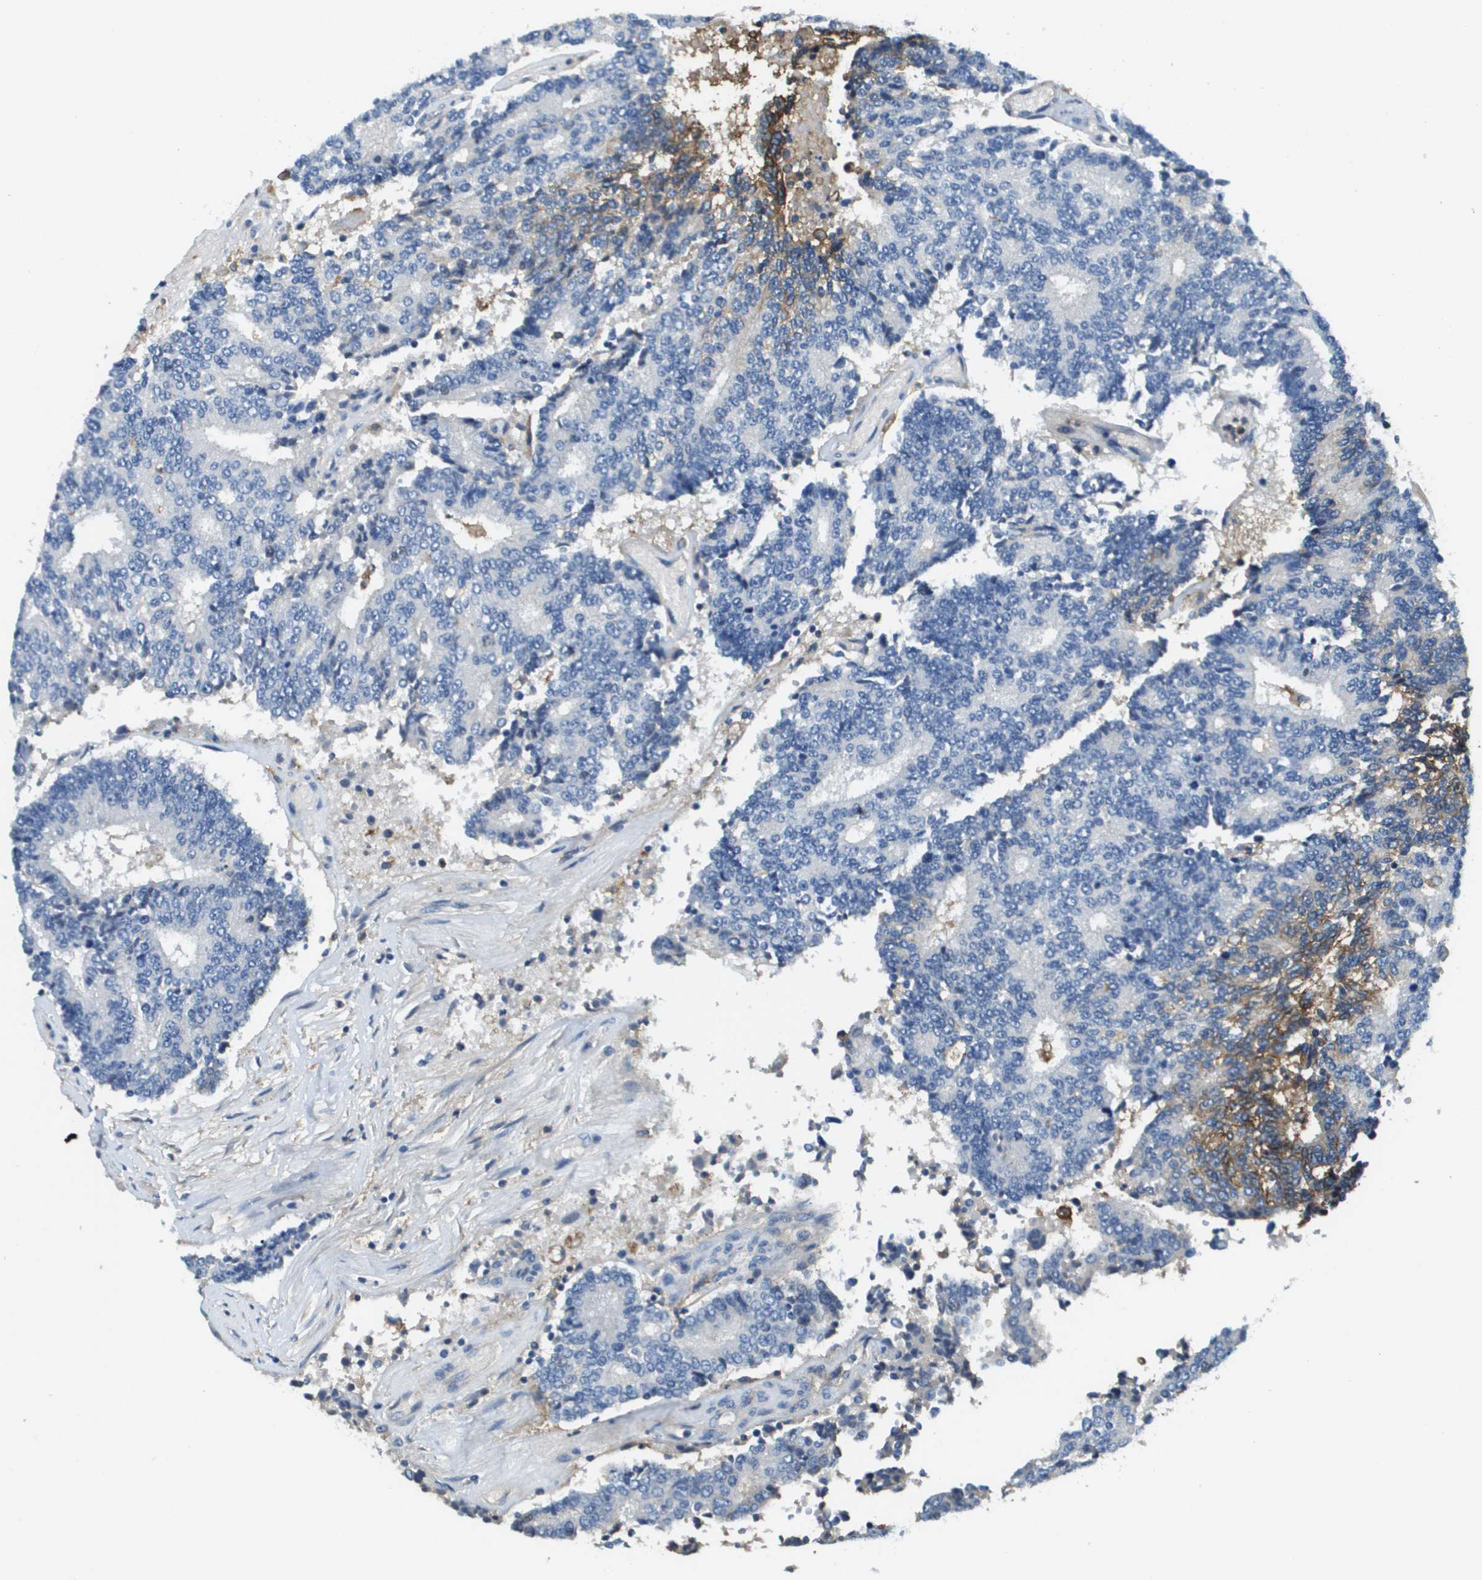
{"staining": {"intensity": "moderate", "quantity": "<25%", "location": "cytoplasmic/membranous"}, "tissue": "prostate cancer", "cell_type": "Tumor cells", "image_type": "cancer", "snomed": [{"axis": "morphology", "description": "Normal tissue, NOS"}, {"axis": "morphology", "description": "Adenocarcinoma, High grade"}, {"axis": "topography", "description": "Prostate"}, {"axis": "topography", "description": "Seminal veicle"}], "caption": "A low amount of moderate cytoplasmic/membranous expression is present in approximately <25% of tumor cells in prostate high-grade adenocarcinoma tissue.", "gene": "SLC16A3", "patient": {"sex": "male", "age": 55}}